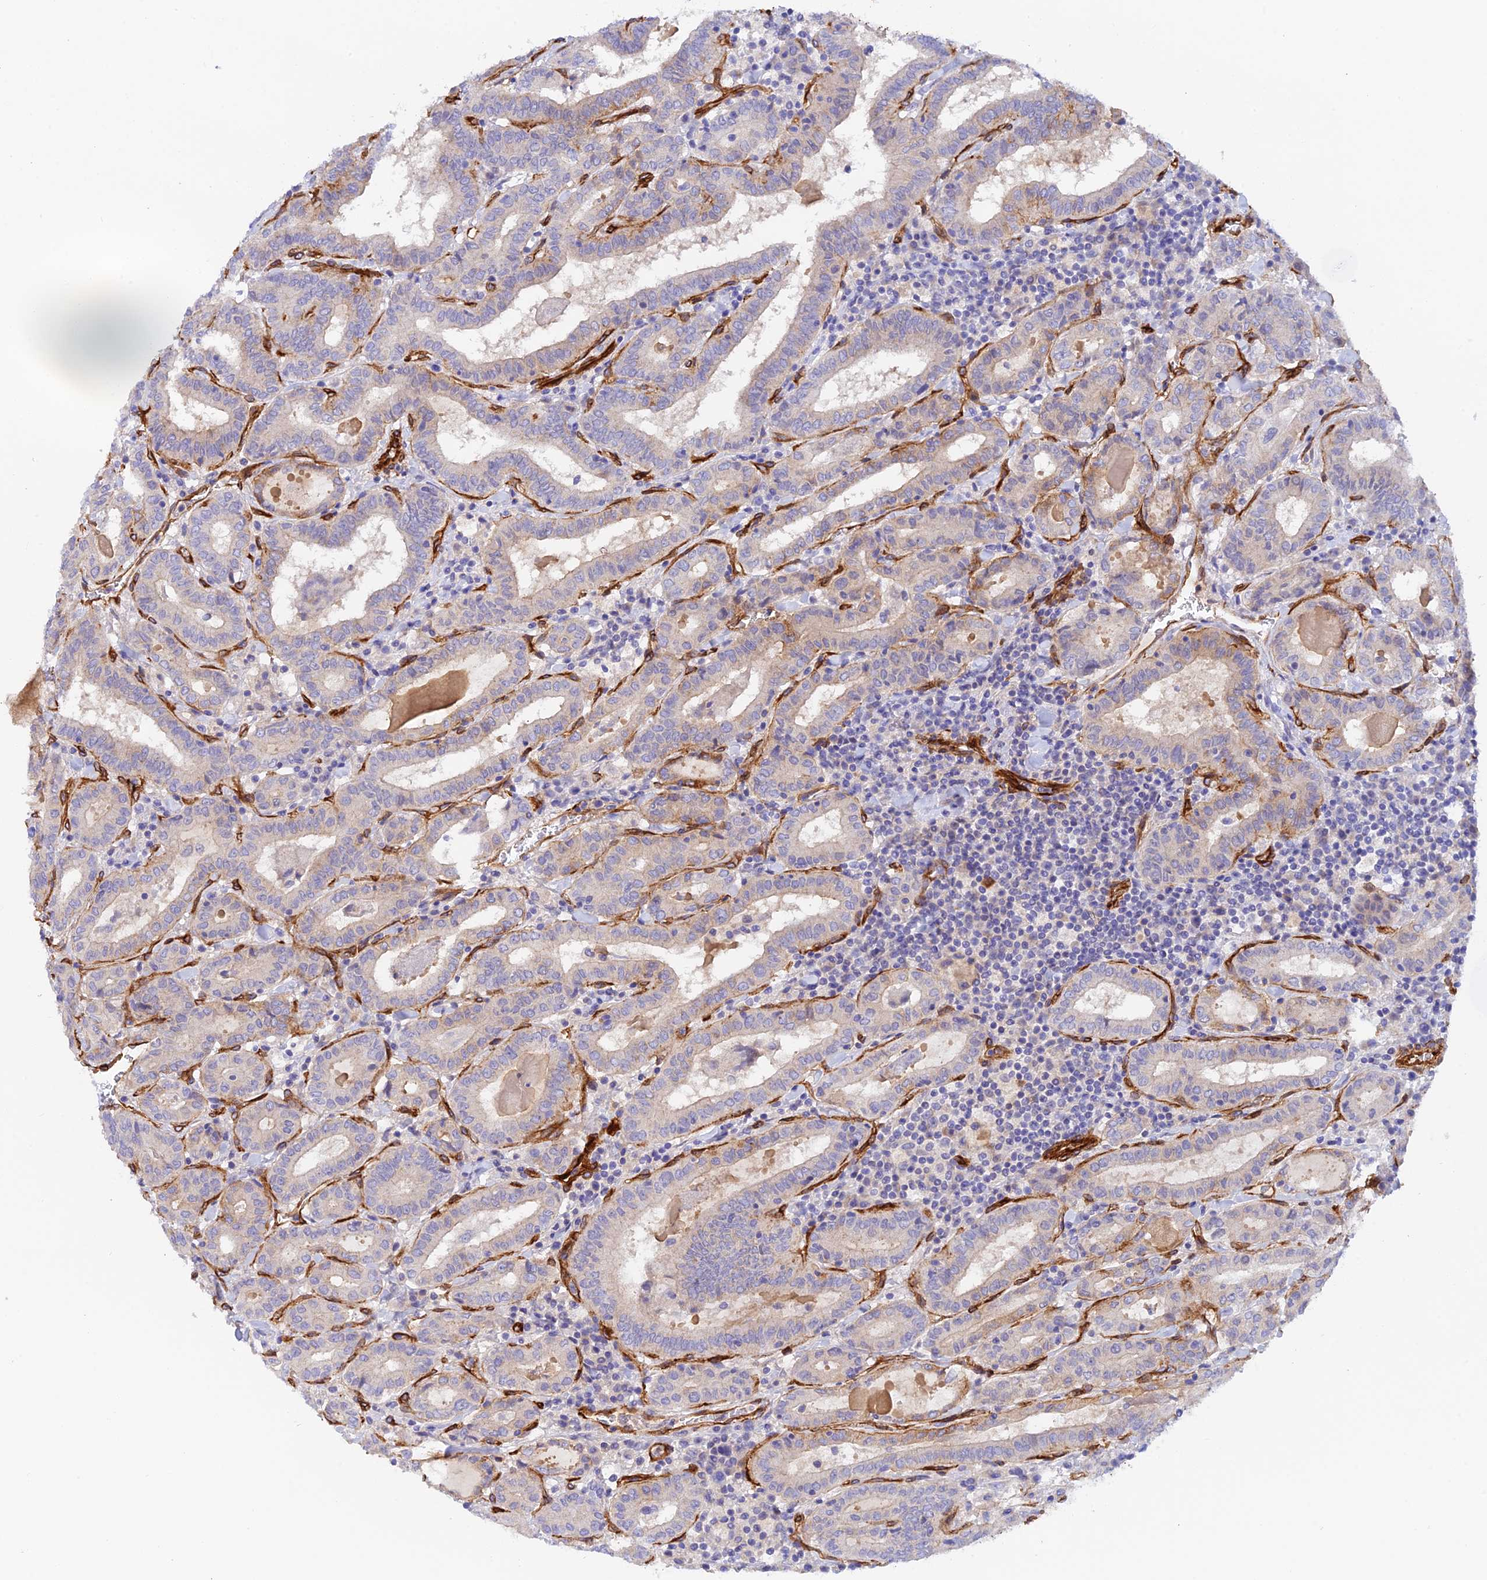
{"staining": {"intensity": "weak", "quantity": "<25%", "location": "cytoplasmic/membranous"}, "tissue": "thyroid cancer", "cell_type": "Tumor cells", "image_type": "cancer", "snomed": [{"axis": "morphology", "description": "Papillary adenocarcinoma, NOS"}, {"axis": "topography", "description": "Thyroid gland"}], "caption": "Tumor cells show no significant positivity in thyroid cancer (papillary adenocarcinoma).", "gene": "MYO9A", "patient": {"sex": "female", "age": 72}}